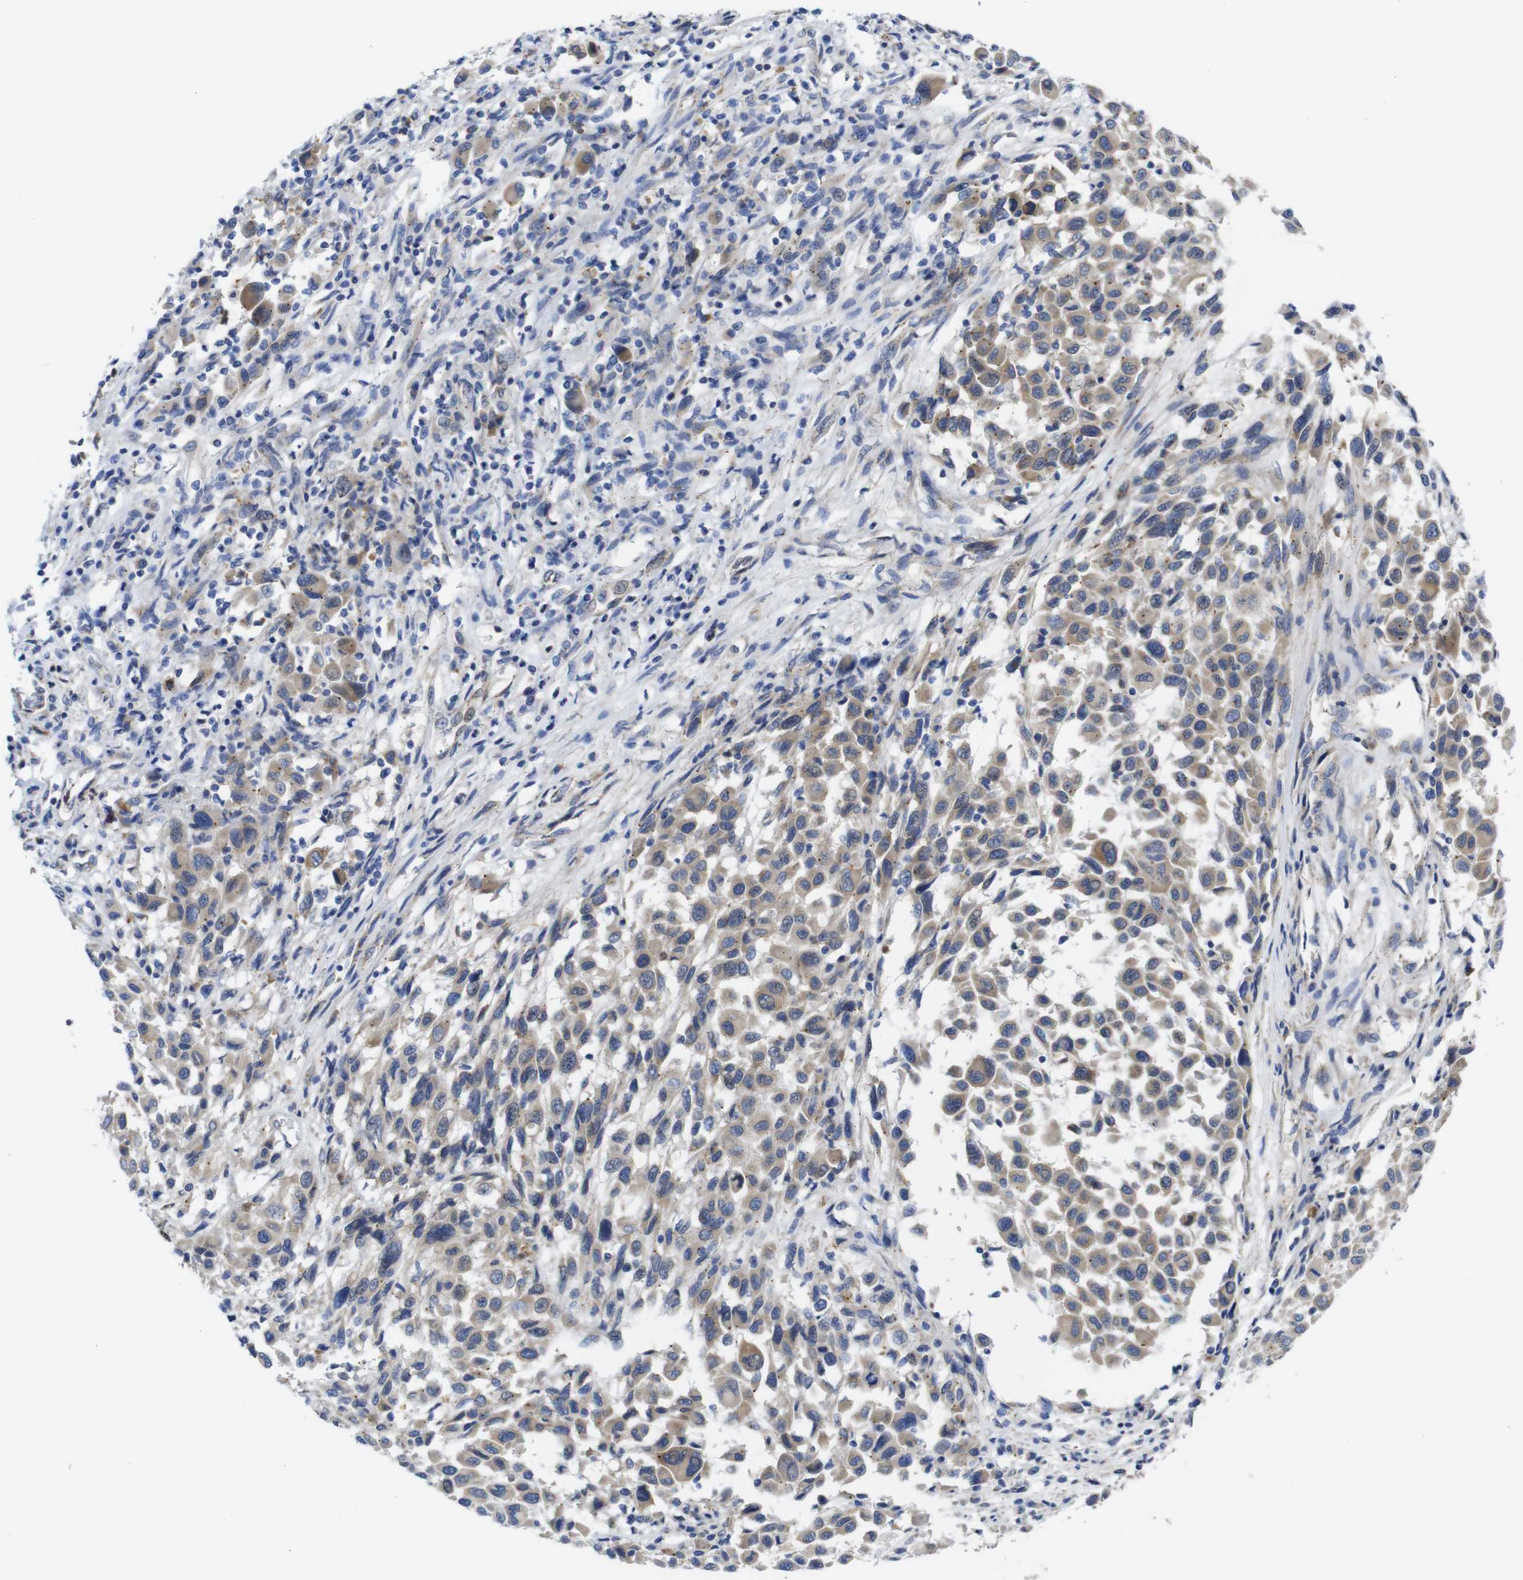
{"staining": {"intensity": "weak", "quantity": ">75%", "location": "cytoplasmic/membranous"}, "tissue": "melanoma", "cell_type": "Tumor cells", "image_type": "cancer", "snomed": [{"axis": "morphology", "description": "Malignant melanoma, Metastatic site"}, {"axis": "topography", "description": "Lymph node"}], "caption": "An image of human melanoma stained for a protein reveals weak cytoplasmic/membranous brown staining in tumor cells.", "gene": "DDRGK1", "patient": {"sex": "male", "age": 61}}